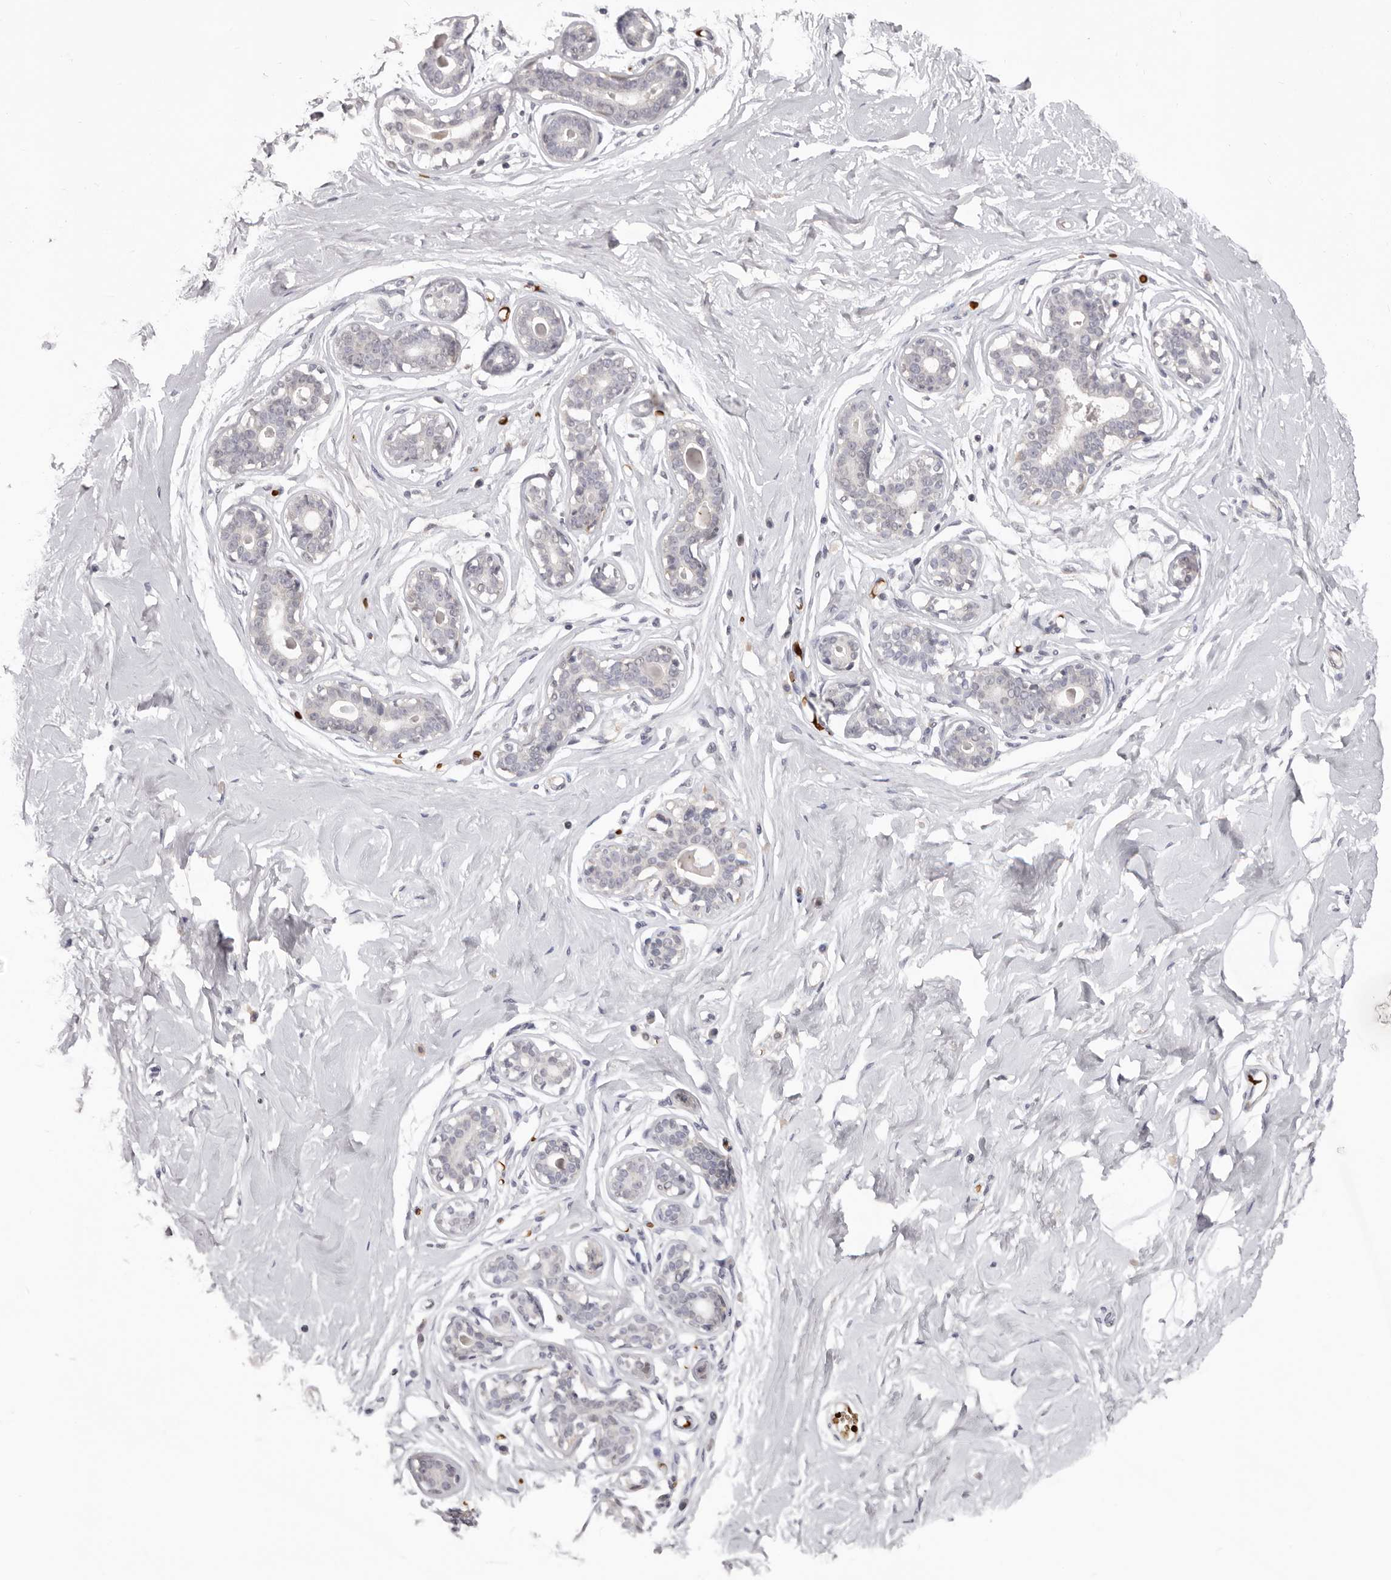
{"staining": {"intensity": "negative", "quantity": "none", "location": "none"}, "tissue": "breast", "cell_type": "Adipocytes", "image_type": "normal", "snomed": [{"axis": "morphology", "description": "Normal tissue, NOS"}, {"axis": "morphology", "description": "Adenoma, NOS"}, {"axis": "topography", "description": "Breast"}], "caption": "Immunohistochemistry (IHC) of unremarkable human breast demonstrates no expression in adipocytes. (Immunohistochemistry (IHC), brightfield microscopy, high magnification).", "gene": "TNR", "patient": {"sex": "female", "age": 23}}